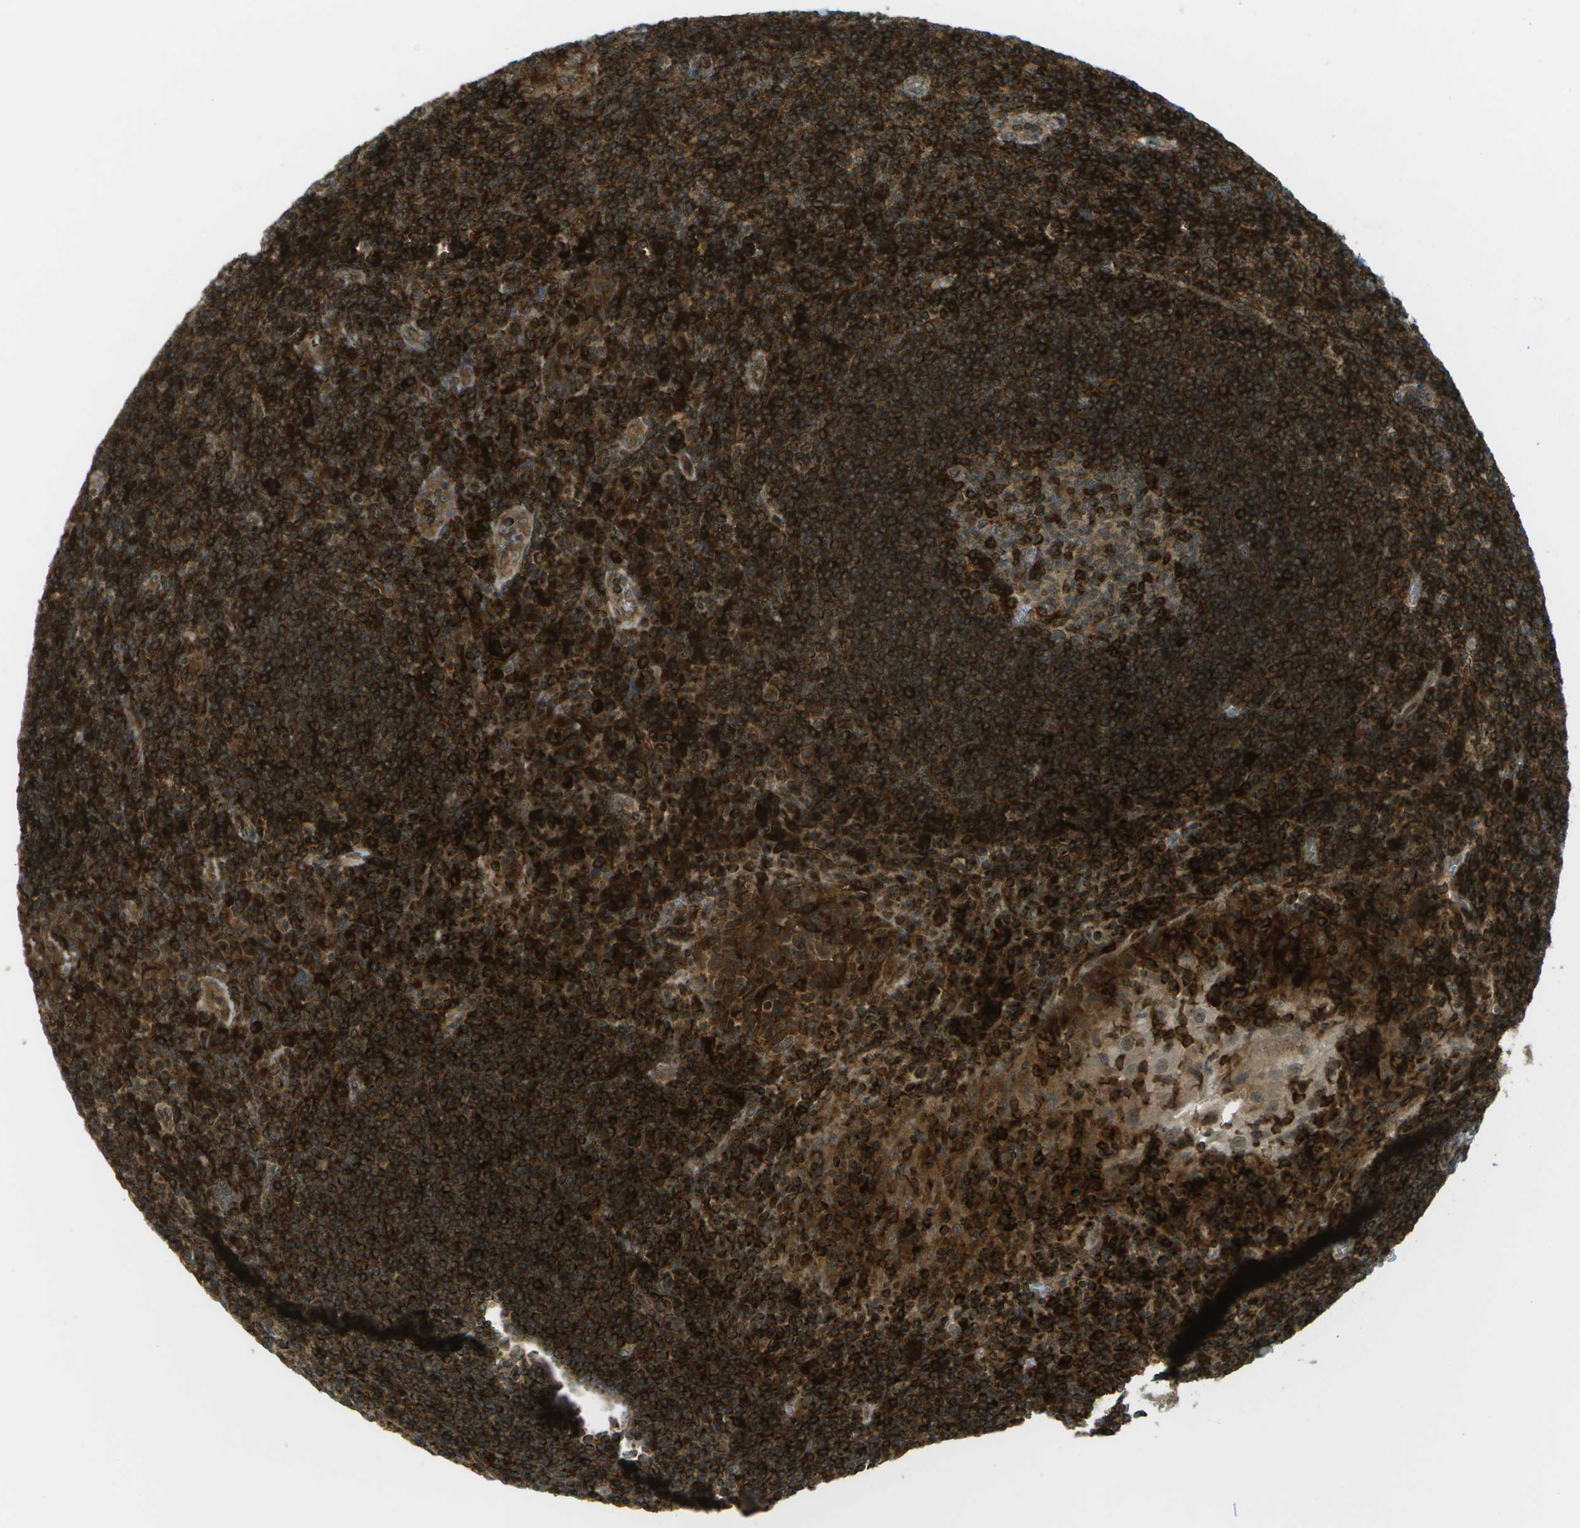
{"staining": {"intensity": "strong", "quantity": "<25%", "location": "cytoplasmic/membranous"}, "tissue": "tonsil", "cell_type": "Germinal center cells", "image_type": "normal", "snomed": [{"axis": "morphology", "description": "Normal tissue, NOS"}, {"axis": "topography", "description": "Tonsil"}], "caption": "Immunohistochemical staining of benign human tonsil shows strong cytoplasmic/membranous protein staining in approximately <25% of germinal center cells. (Brightfield microscopy of DAB IHC at high magnification).", "gene": "TMTC1", "patient": {"sex": "male", "age": 37}}